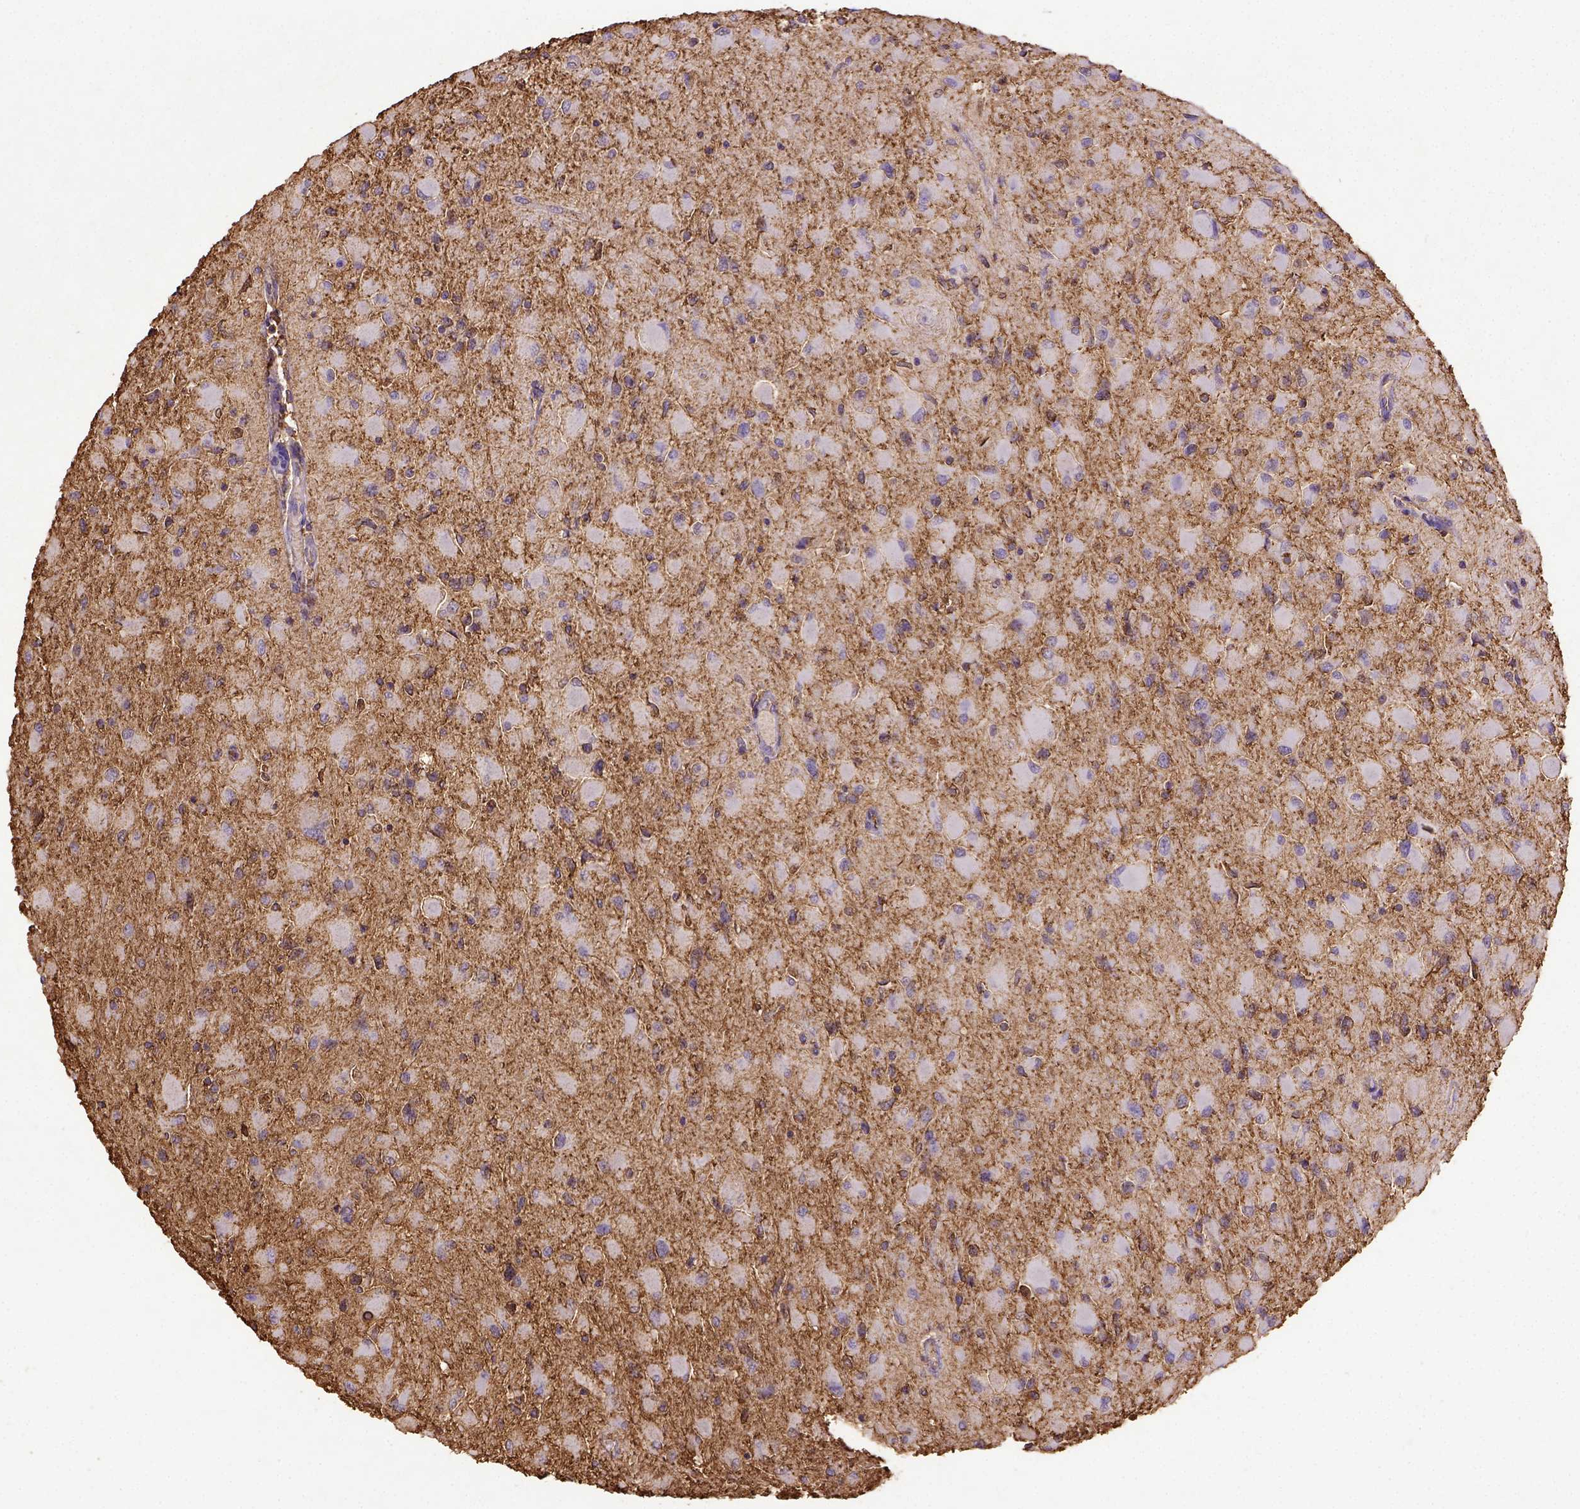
{"staining": {"intensity": "negative", "quantity": "none", "location": "none"}, "tissue": "glioma", "cell_type": "Tumor cells", "image_type": "cancer", "snomed": [{"axis": "morphology", "description": "Glioma, malignant, High grade"}, {"axis": "topography", "description": "Cerebral cortex"}], "caption": "IHC image of malignant glioma (high-grade) stained for a protein (brown), which reveals no staining in tumor cells.", "gene": "B3GAT1", "patient": {"sex": "female", "age": 36}}